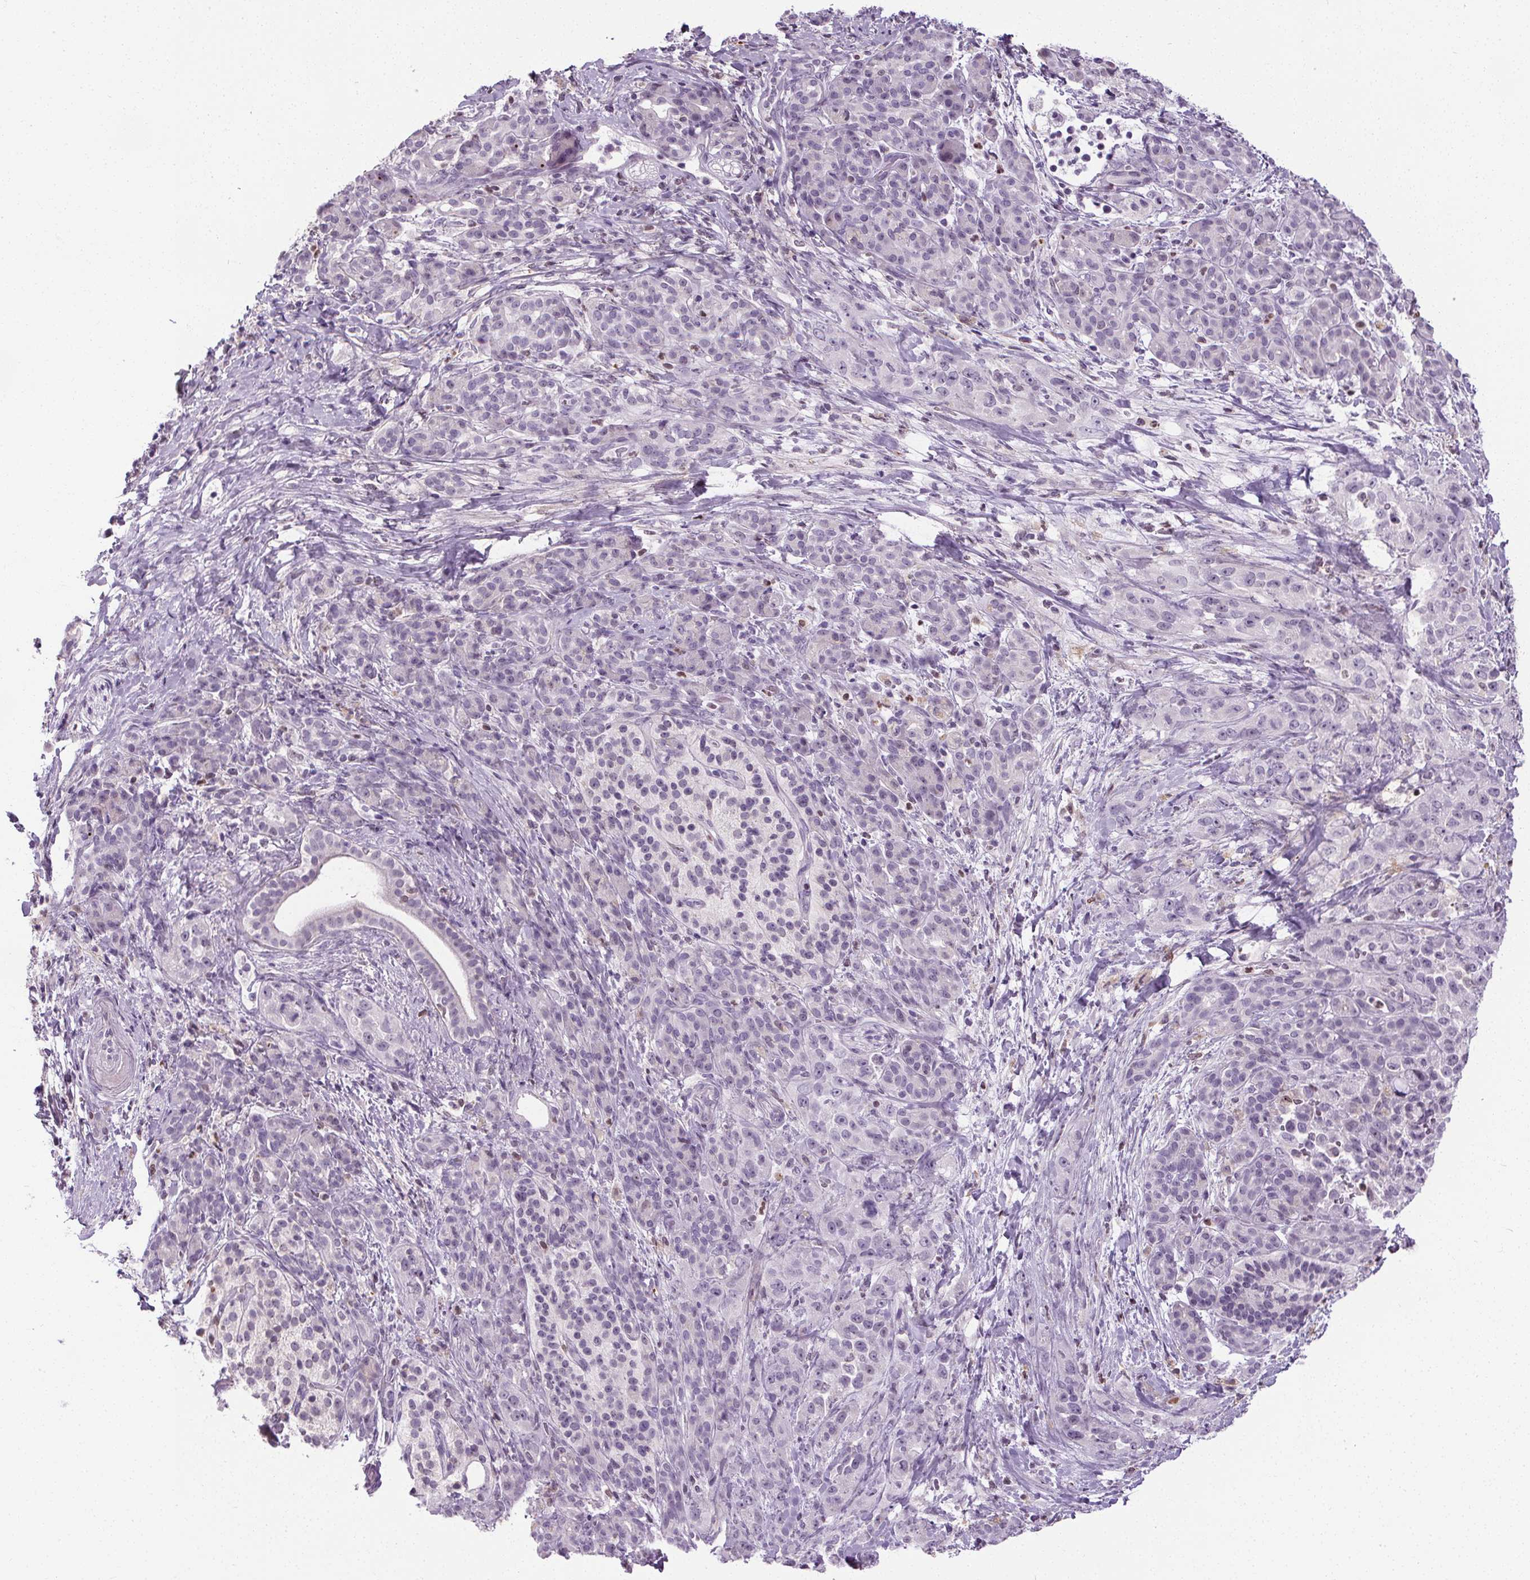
{"staining": {"intensity": "negative", "quantity": "none", "location": "none"}, "tissue": "pancreatic cancer", "cell_type": "Tumor cells", "image_type": "cancer", "snomed": [{"axis": "morphology", "description": "Adenocarcinoma, NOS"}, {"axis": "topography", "description": "Pancreas"}], "caption": "Pancreatic cancer (adenocarcinoma) stained for a protein using immunohistochemistry (IHC) reveals no staining tumor cells.", "gene": "TMEM240", "patient": {"sex": "male", "age": 44}}